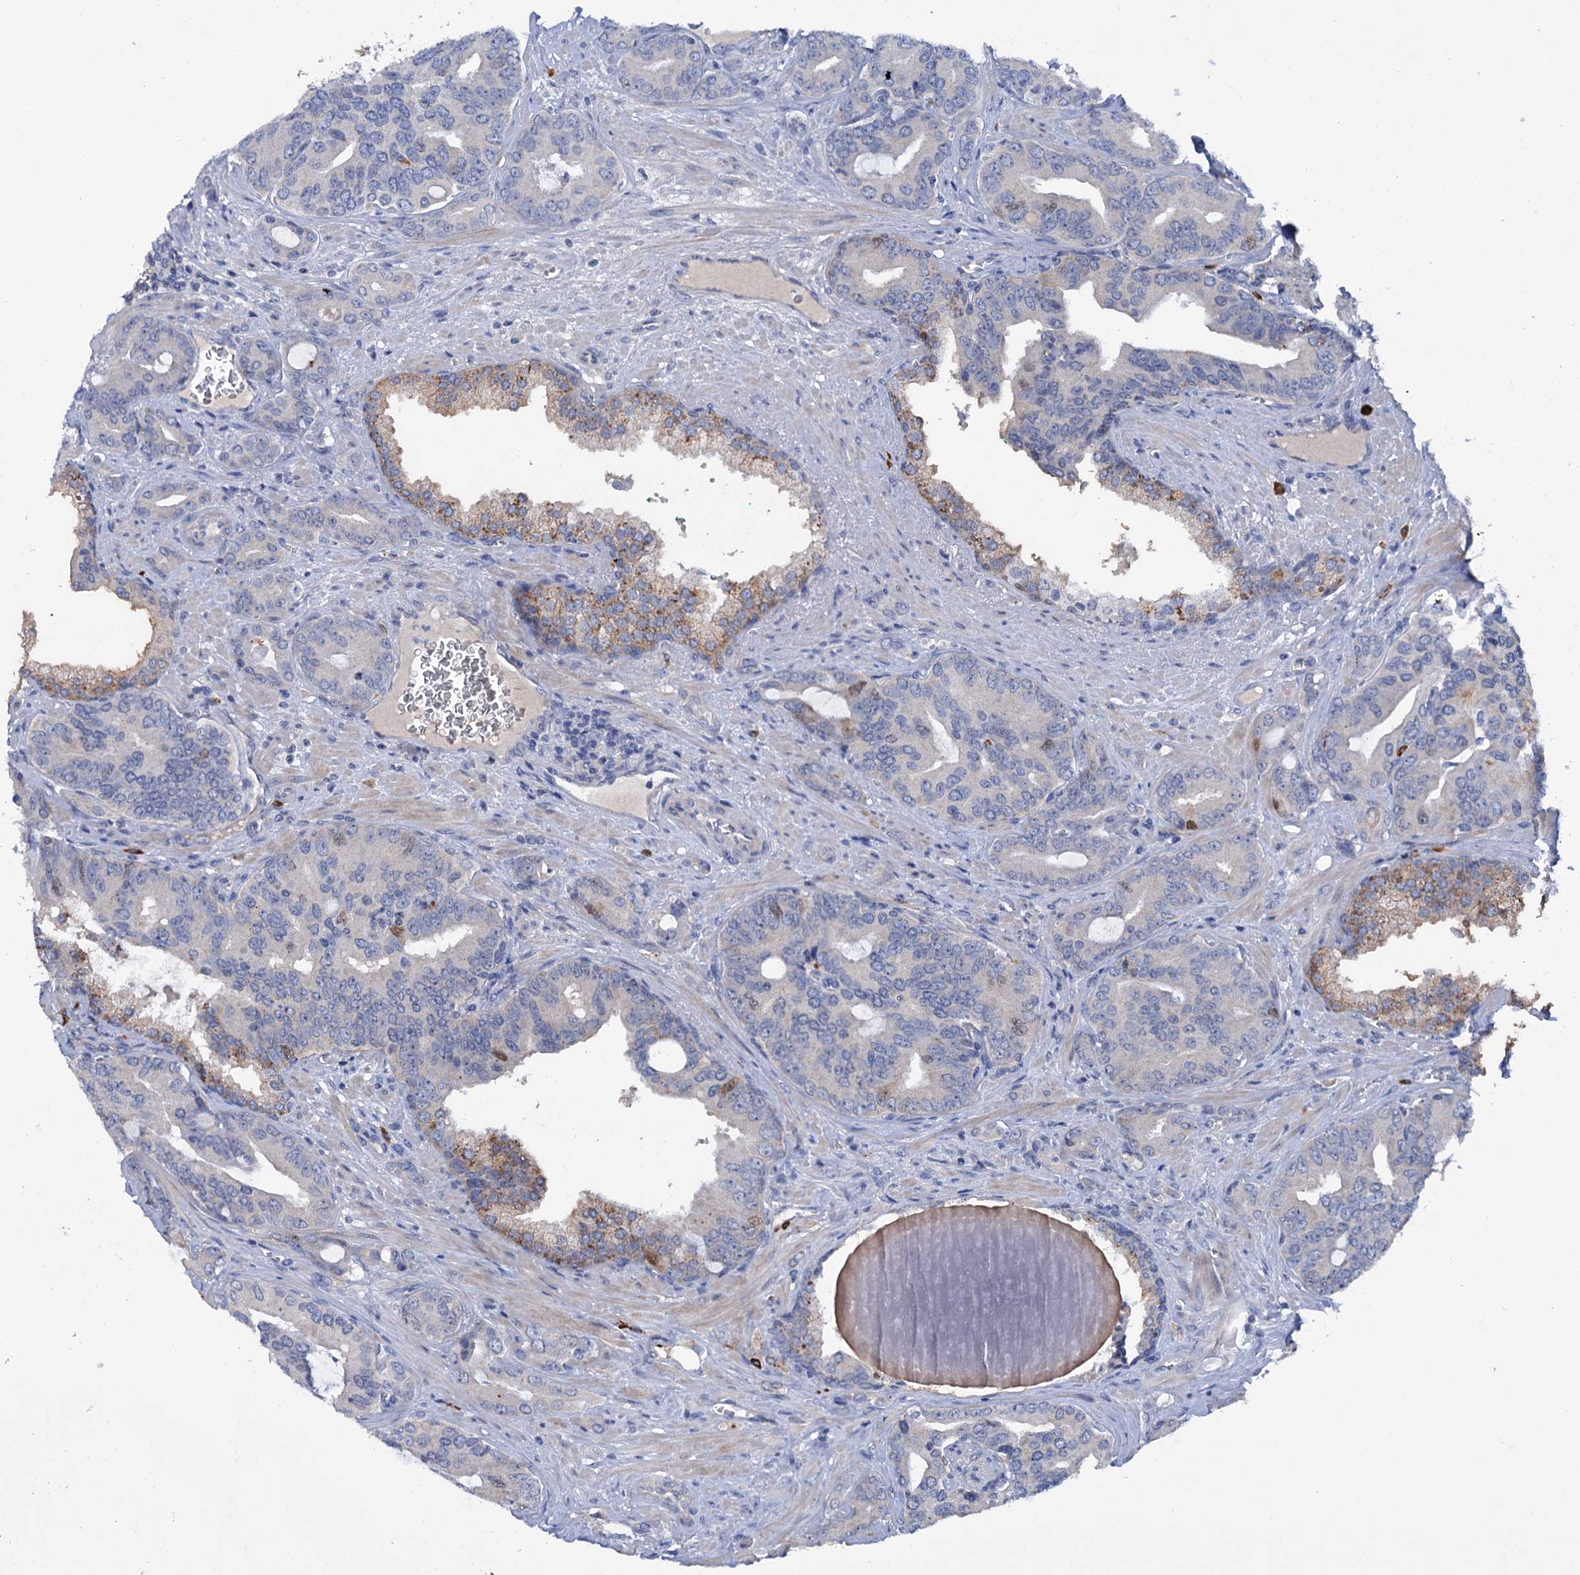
{"staining": {"intensity": "moderate", "quantity": "<25%", "location": "cytoplasmic/membranous"}, "tissue": "prostate cancer", "cell_type": "Tumor cells", "image_type": "cancer", "snomed": [{"axis": "morphology", "description": "Adenocarcinoma, High grade"}, {"axis": "topography", "description": "Prostate"}], "caption": "The image reveals a brown stain indicating the presence of a protein in the cytoplasmic/membranous of tumor cells in prostate cancer.", "gene": "FAM111B", "patient": {"sex": "male", "age": 72}}